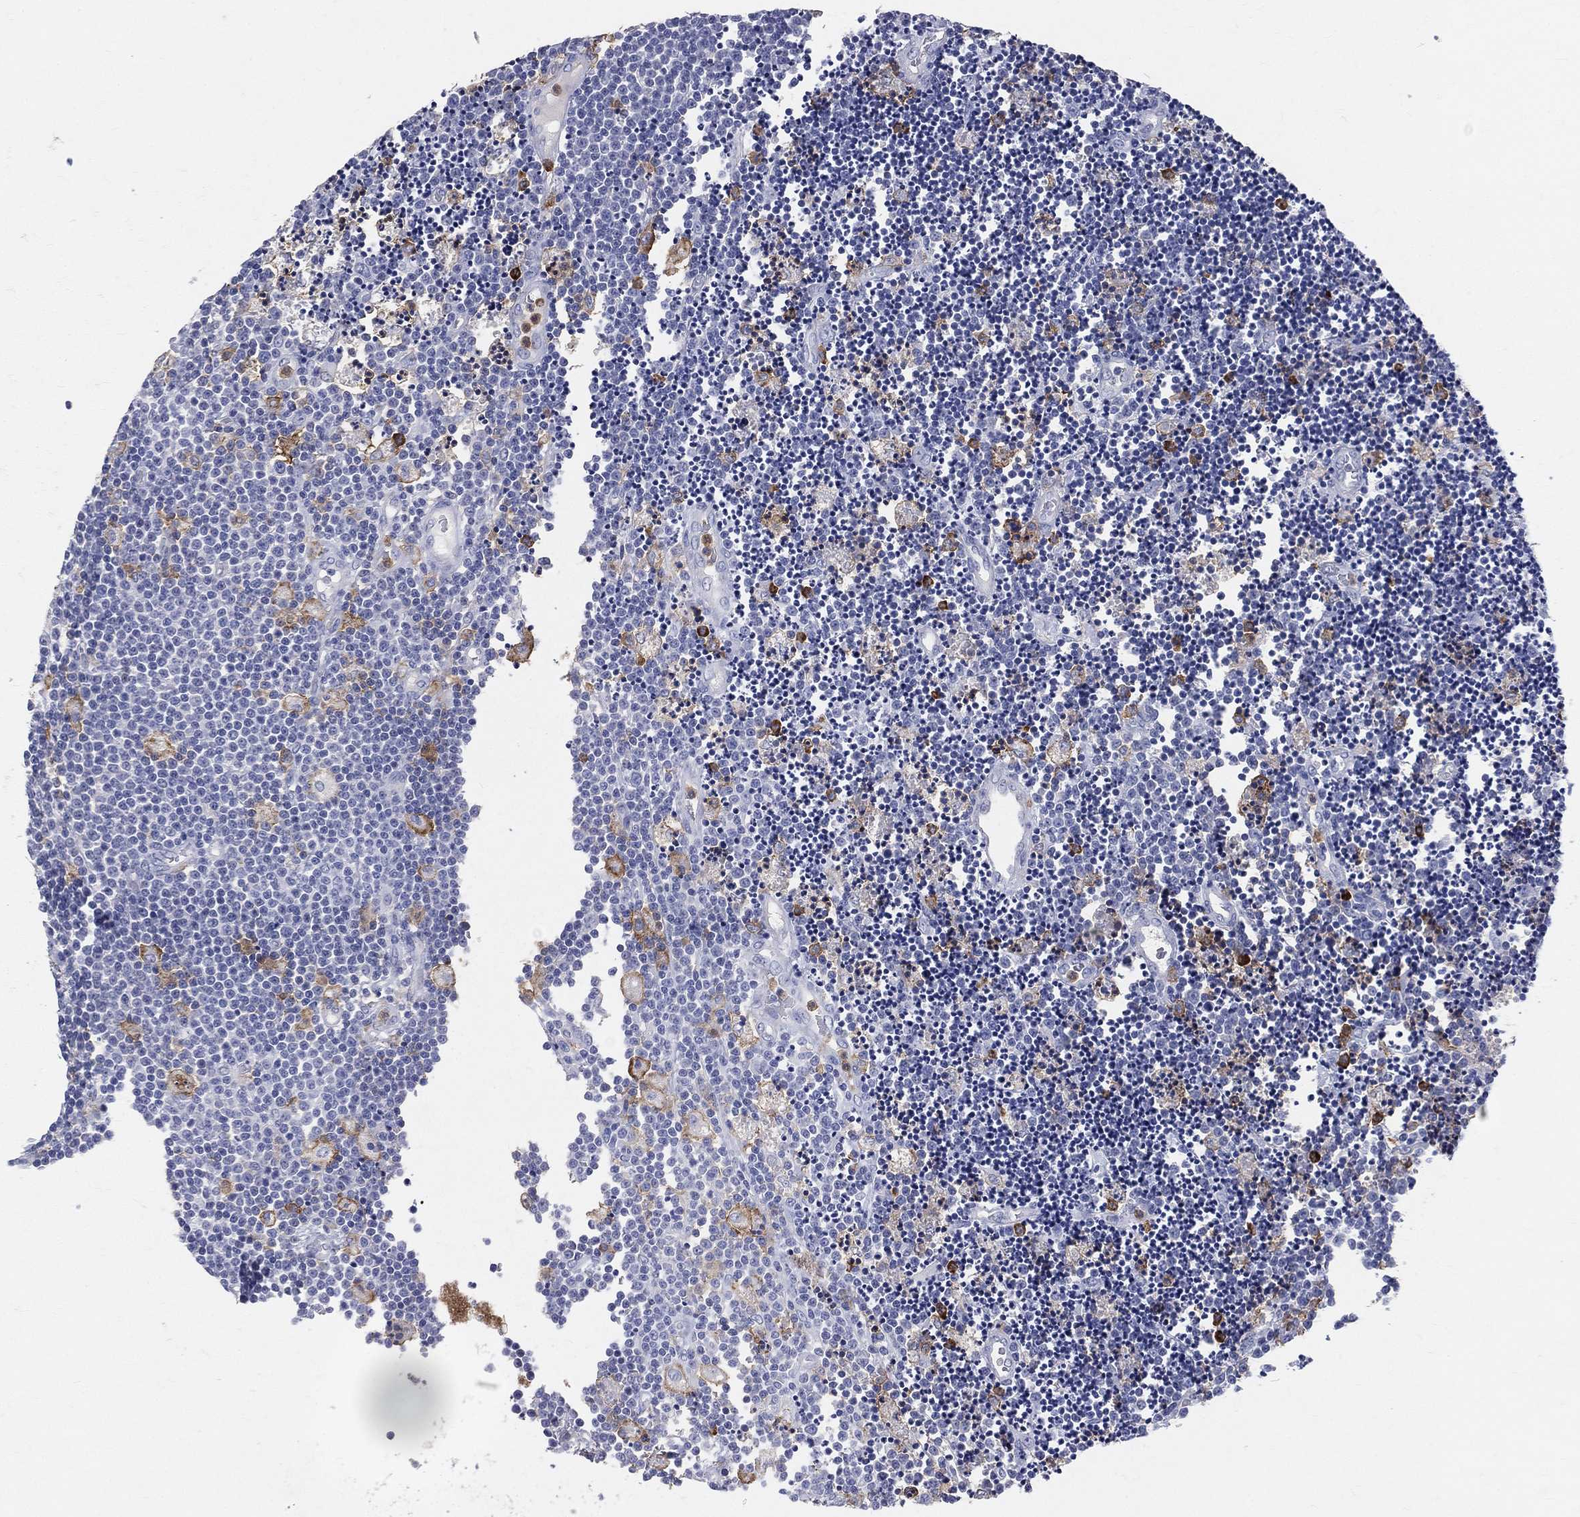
{"staining": {"intensity": "negative", "quantity": "none", "location": "none"}, "tissue": "lymphoma", "cell_type": "Tumor cells", "image_type": "cancer", "snomed": [{"axis": "morphology", "description": "Malignant lymphoma, non-Hodgkin's type, Low grade"}, {"axis": "topography", "description": "Brain"}], "caption": "Immunohistochemistry (IHC) of human lymphoma shows no expression in tumor cells. (Immunohistochemistry, brightfield microscopy, high magnification).", "gene": "CD33", "patient": {"sex": "female", "age": 66}}